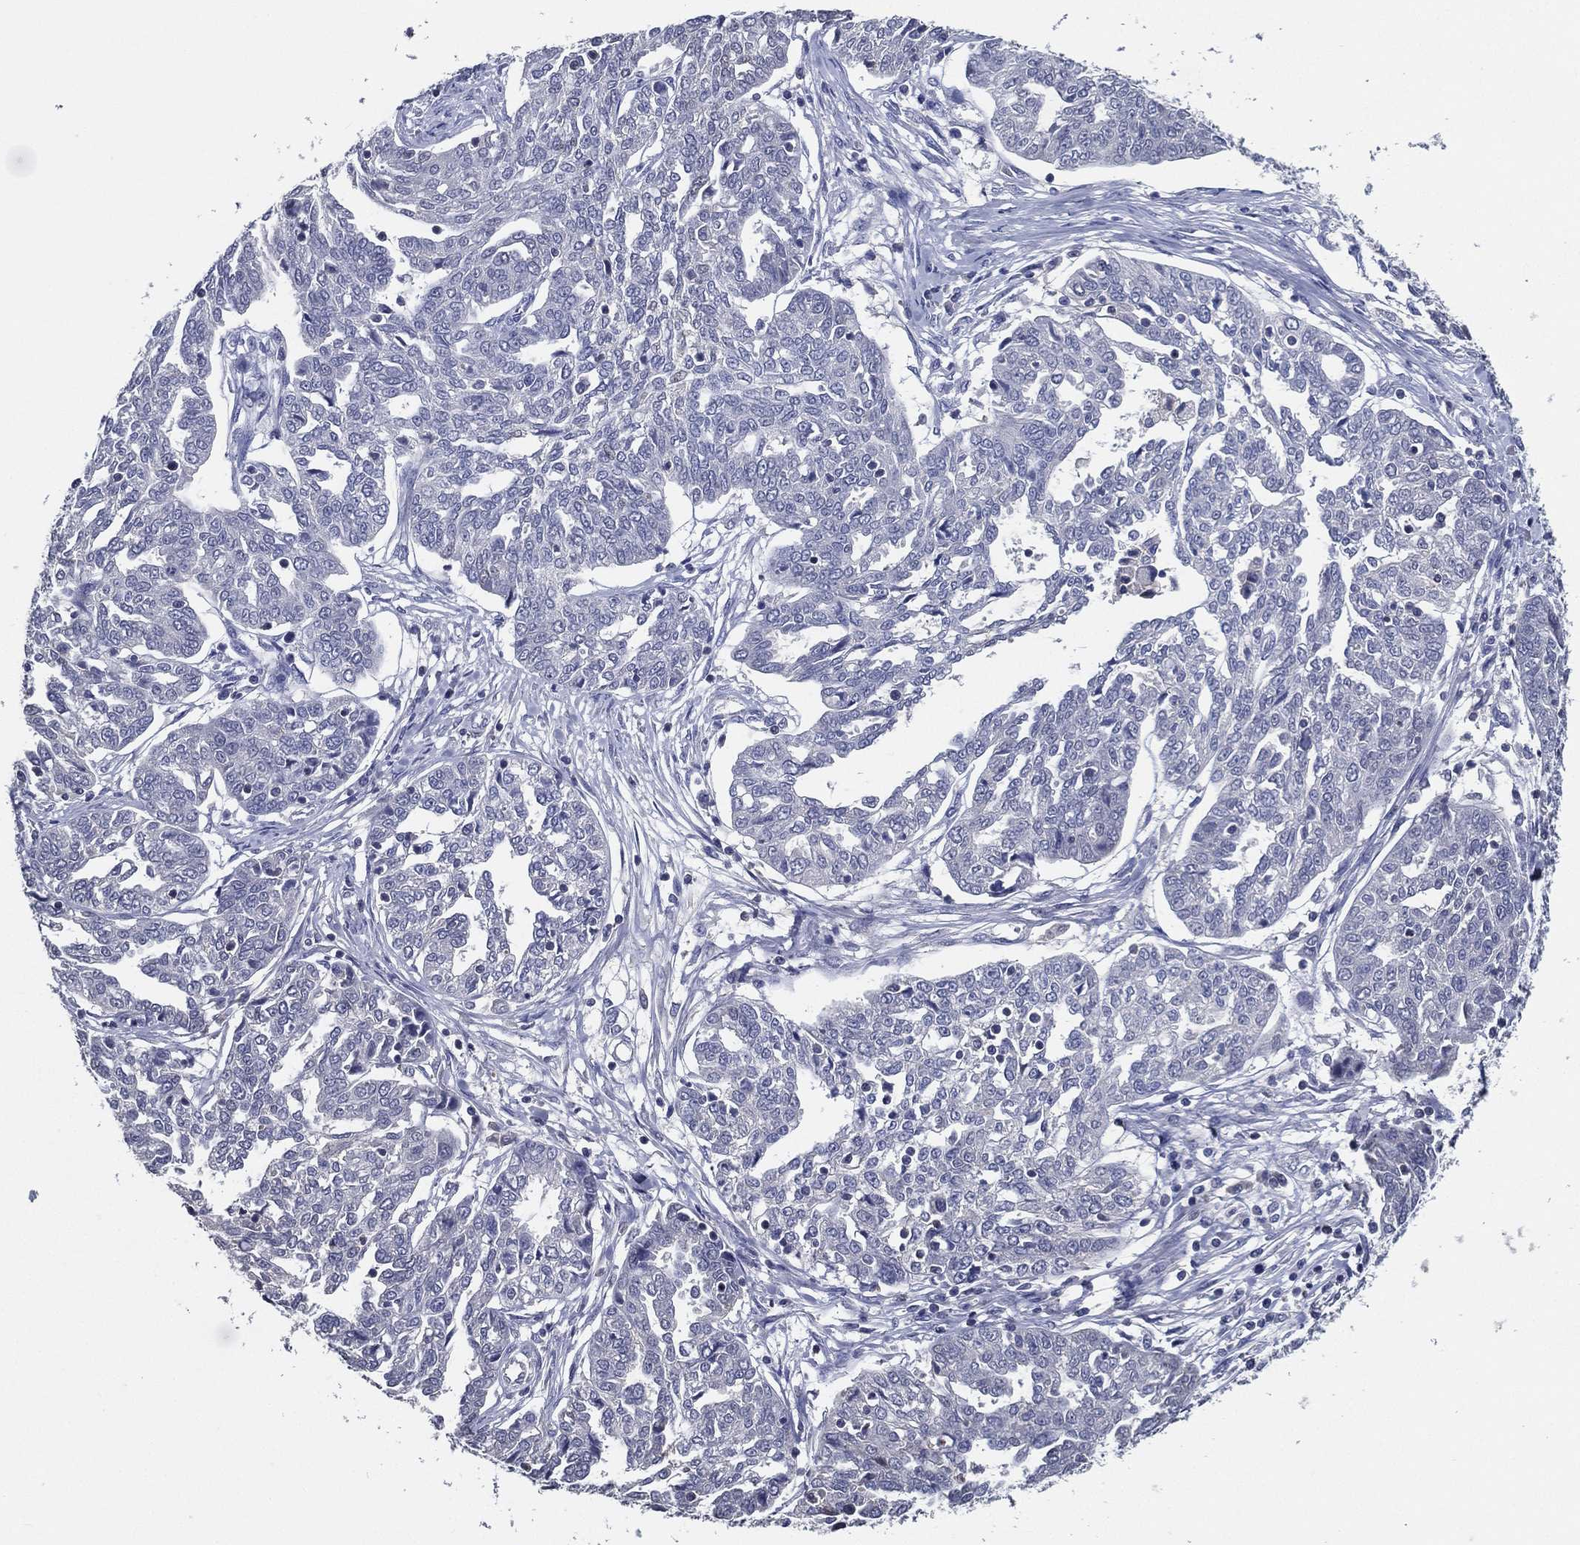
{"staining": {"intensity": "negative", "quantity": "none", "location": "none"}, "tissue": "ovarian cancer", "cell_type": "Tumor cells", "image_type": "cancer", "snomed": [{"axis": "morphology", "description": "Cystadenocarcinoma, serous, NOS"}, {"axis": "topography", "description": "Ovary"}], "caption": "Micrograph shows no protein staining in tumor cells of ovarian serous cystadenocarcinoma tissue.", "gene": "TFAP2A", "patient": {"sex": "female", "age": 67}}